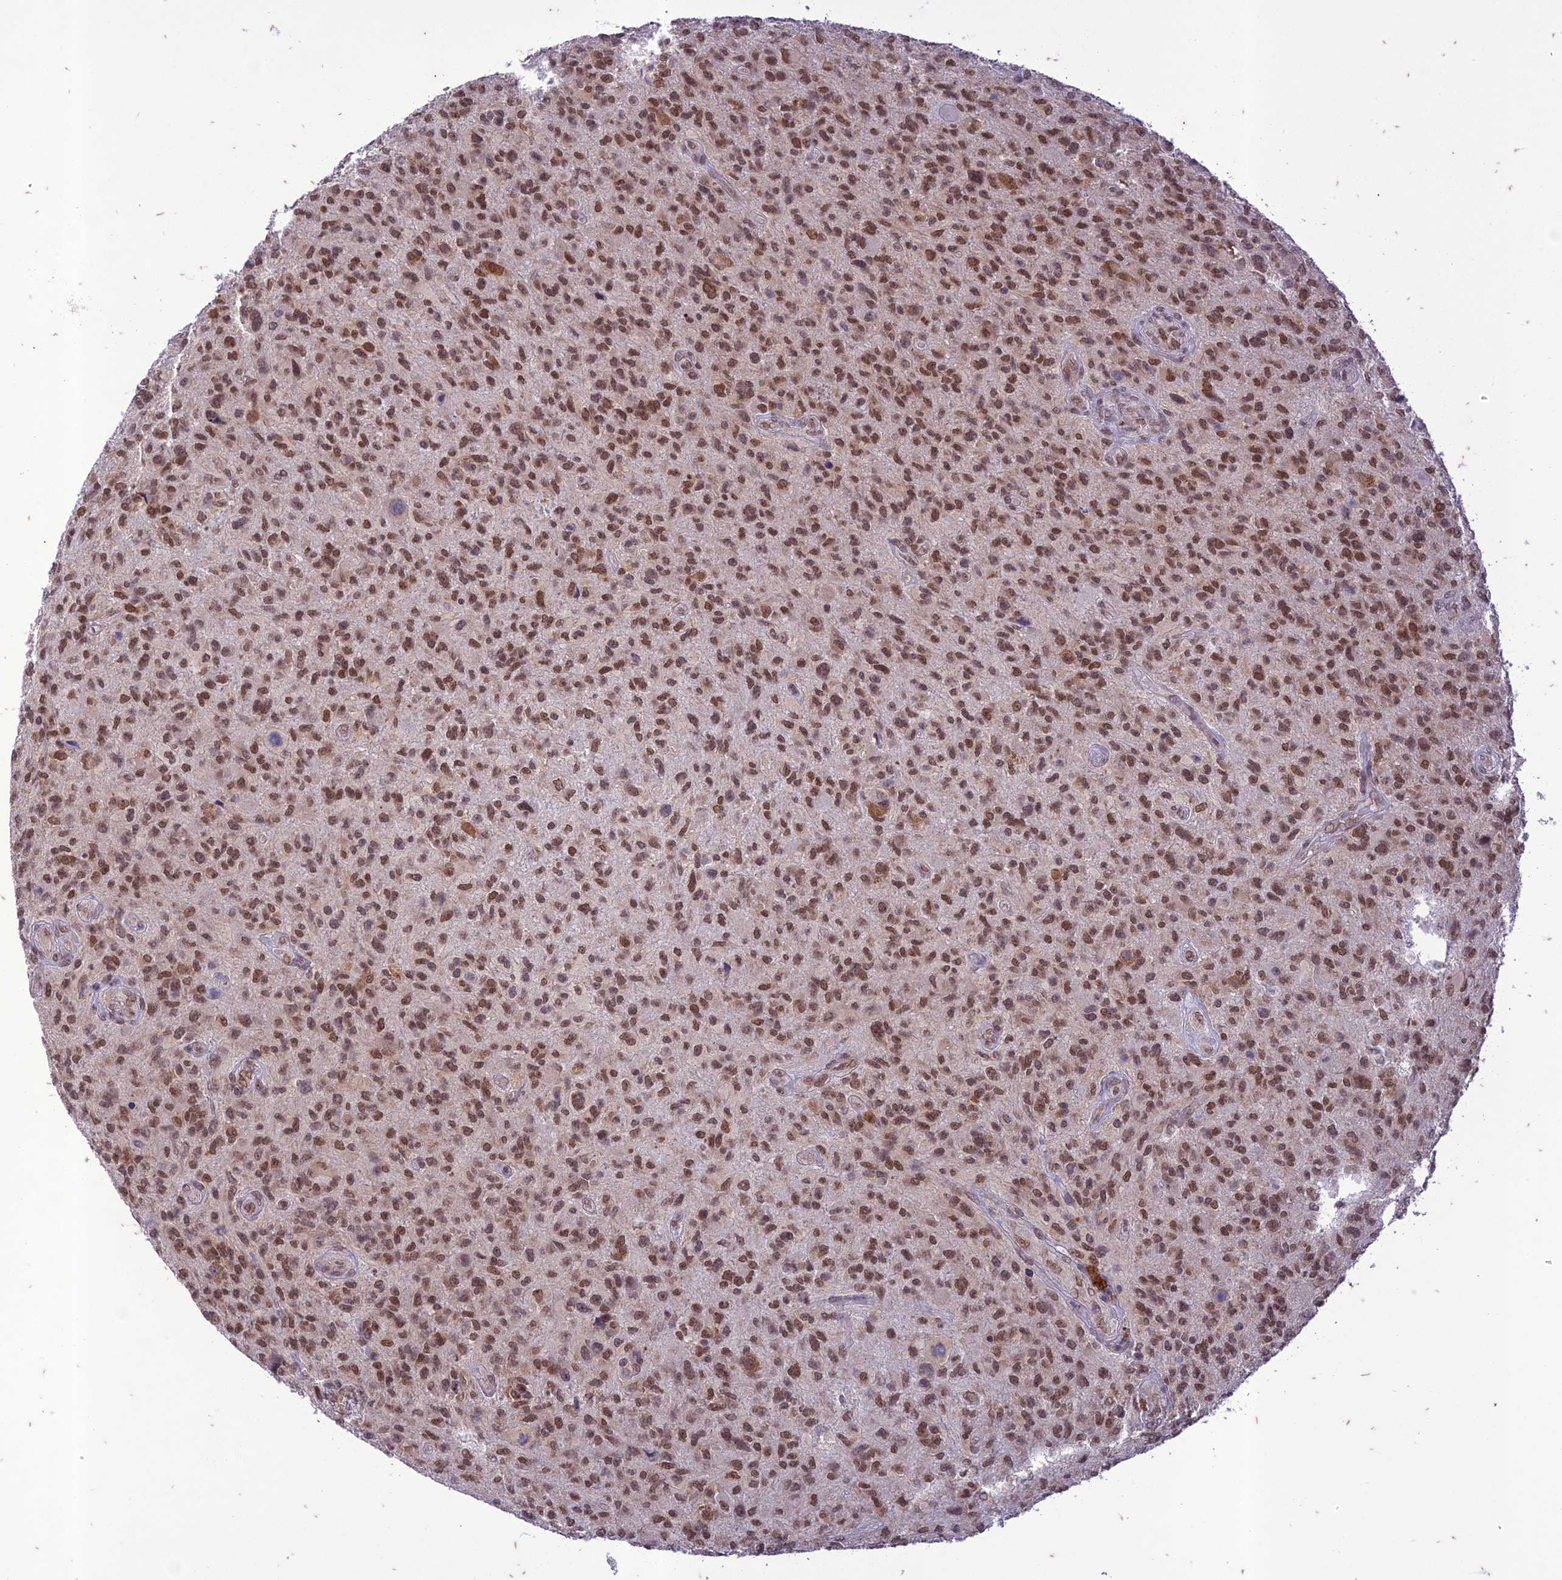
{"staining": {"intensity": "moderate", "quantity": ">75%", "location": "nuclear"}, "tissue": "glioma", "cell_type": "Tumor cells", "image_type": "cancer", "snomed": [{"axis": "morphology", "description": "Glioma, malignant, High grade"}, {"axis": "topography", "description": "Brain"}], "caption": "Human glioma stained with a protein marker exhibits moderate staining in tumor cells.", "gene": "POP4", "patient": {"sex": "male", "age": 47}}